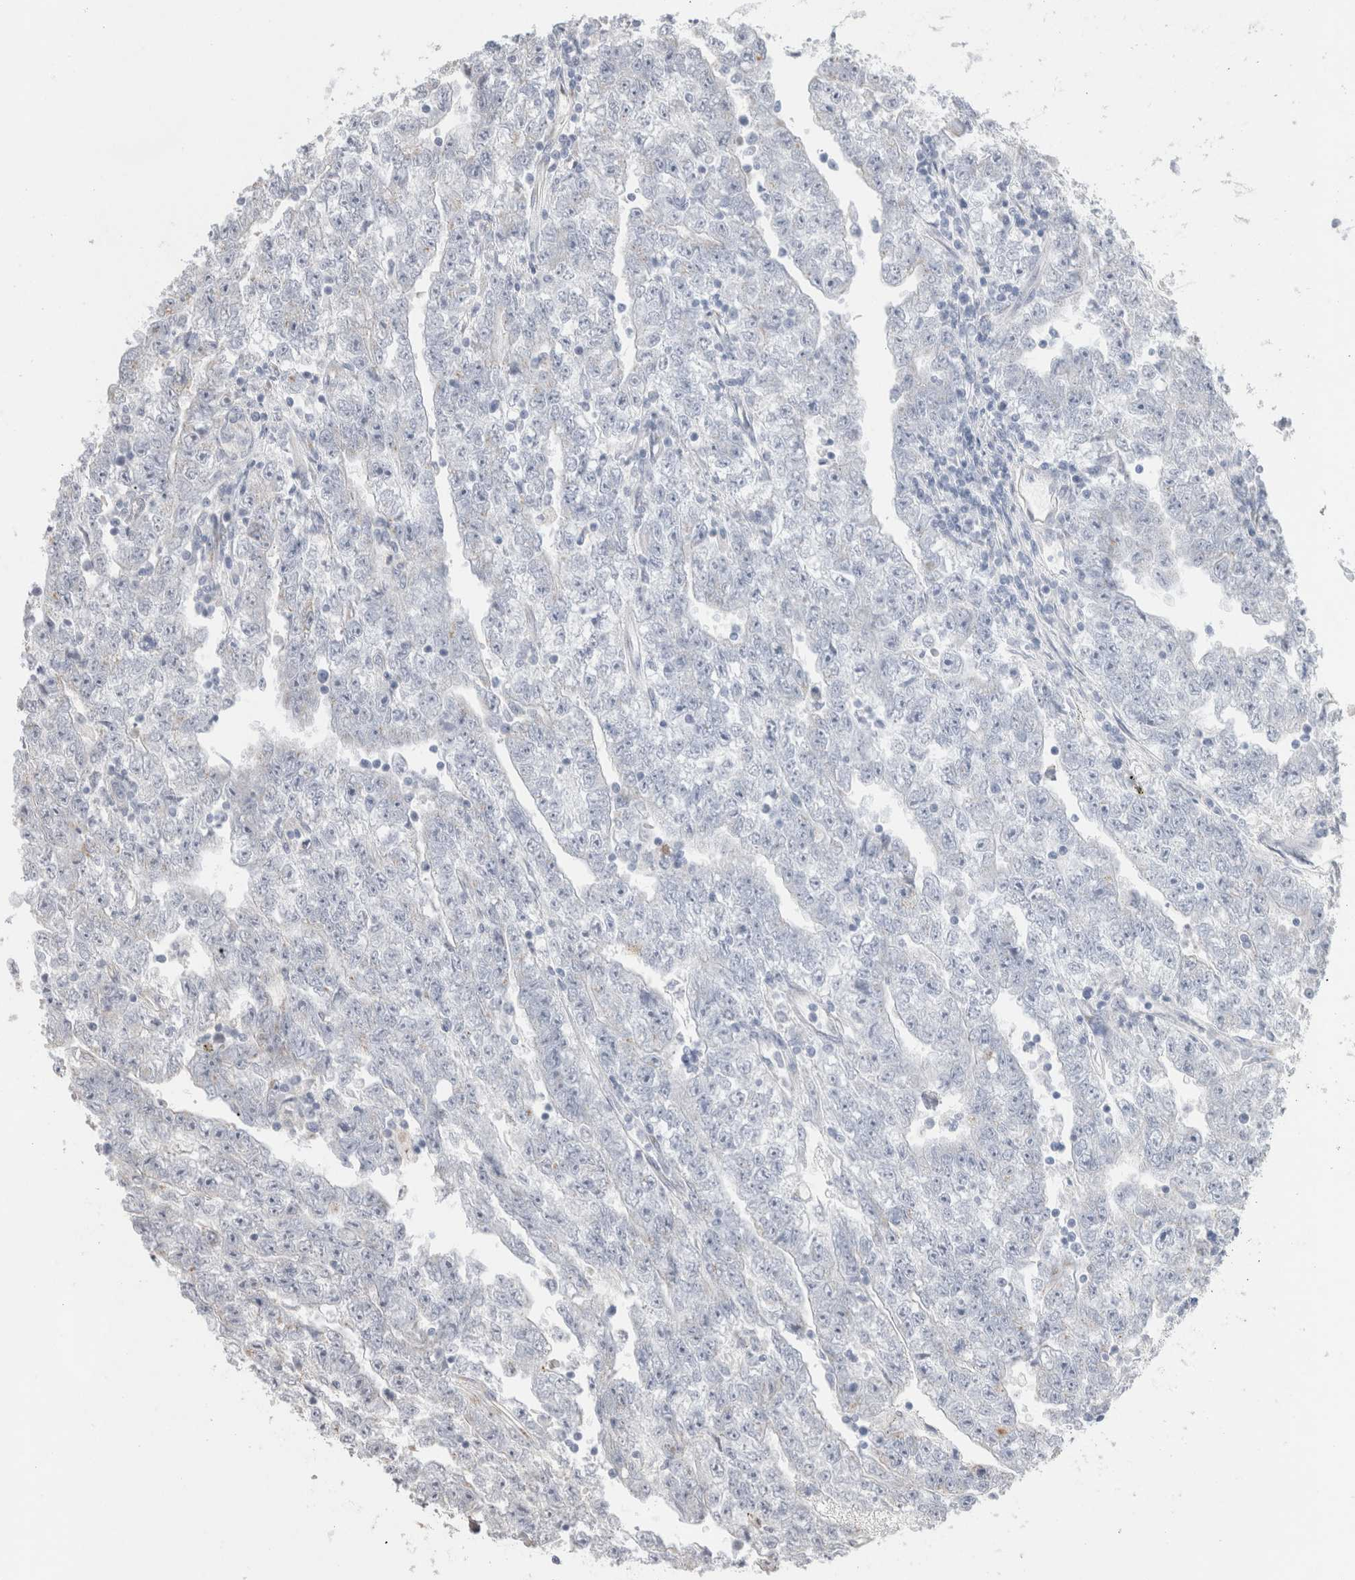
{"staining": {"intensity": "weak", "quantity": "<25%", "location": "cytoplasmic/membranous"}, "tissue": "testis cancer", "cell_type": "Tumor cells", "image_type": "cancer", "snomed": [{"axis": "morphology", "description": "Carcinoma, Embryonal, NOS"}, {"axis": "topography", "description": "Testis"}], "caption": "Tumor cells are negative for protein expression in human testis cancer (embryonal carcinoma).", "gene": "CAAP1", "patient": {"sex": "male", "age": 25}}